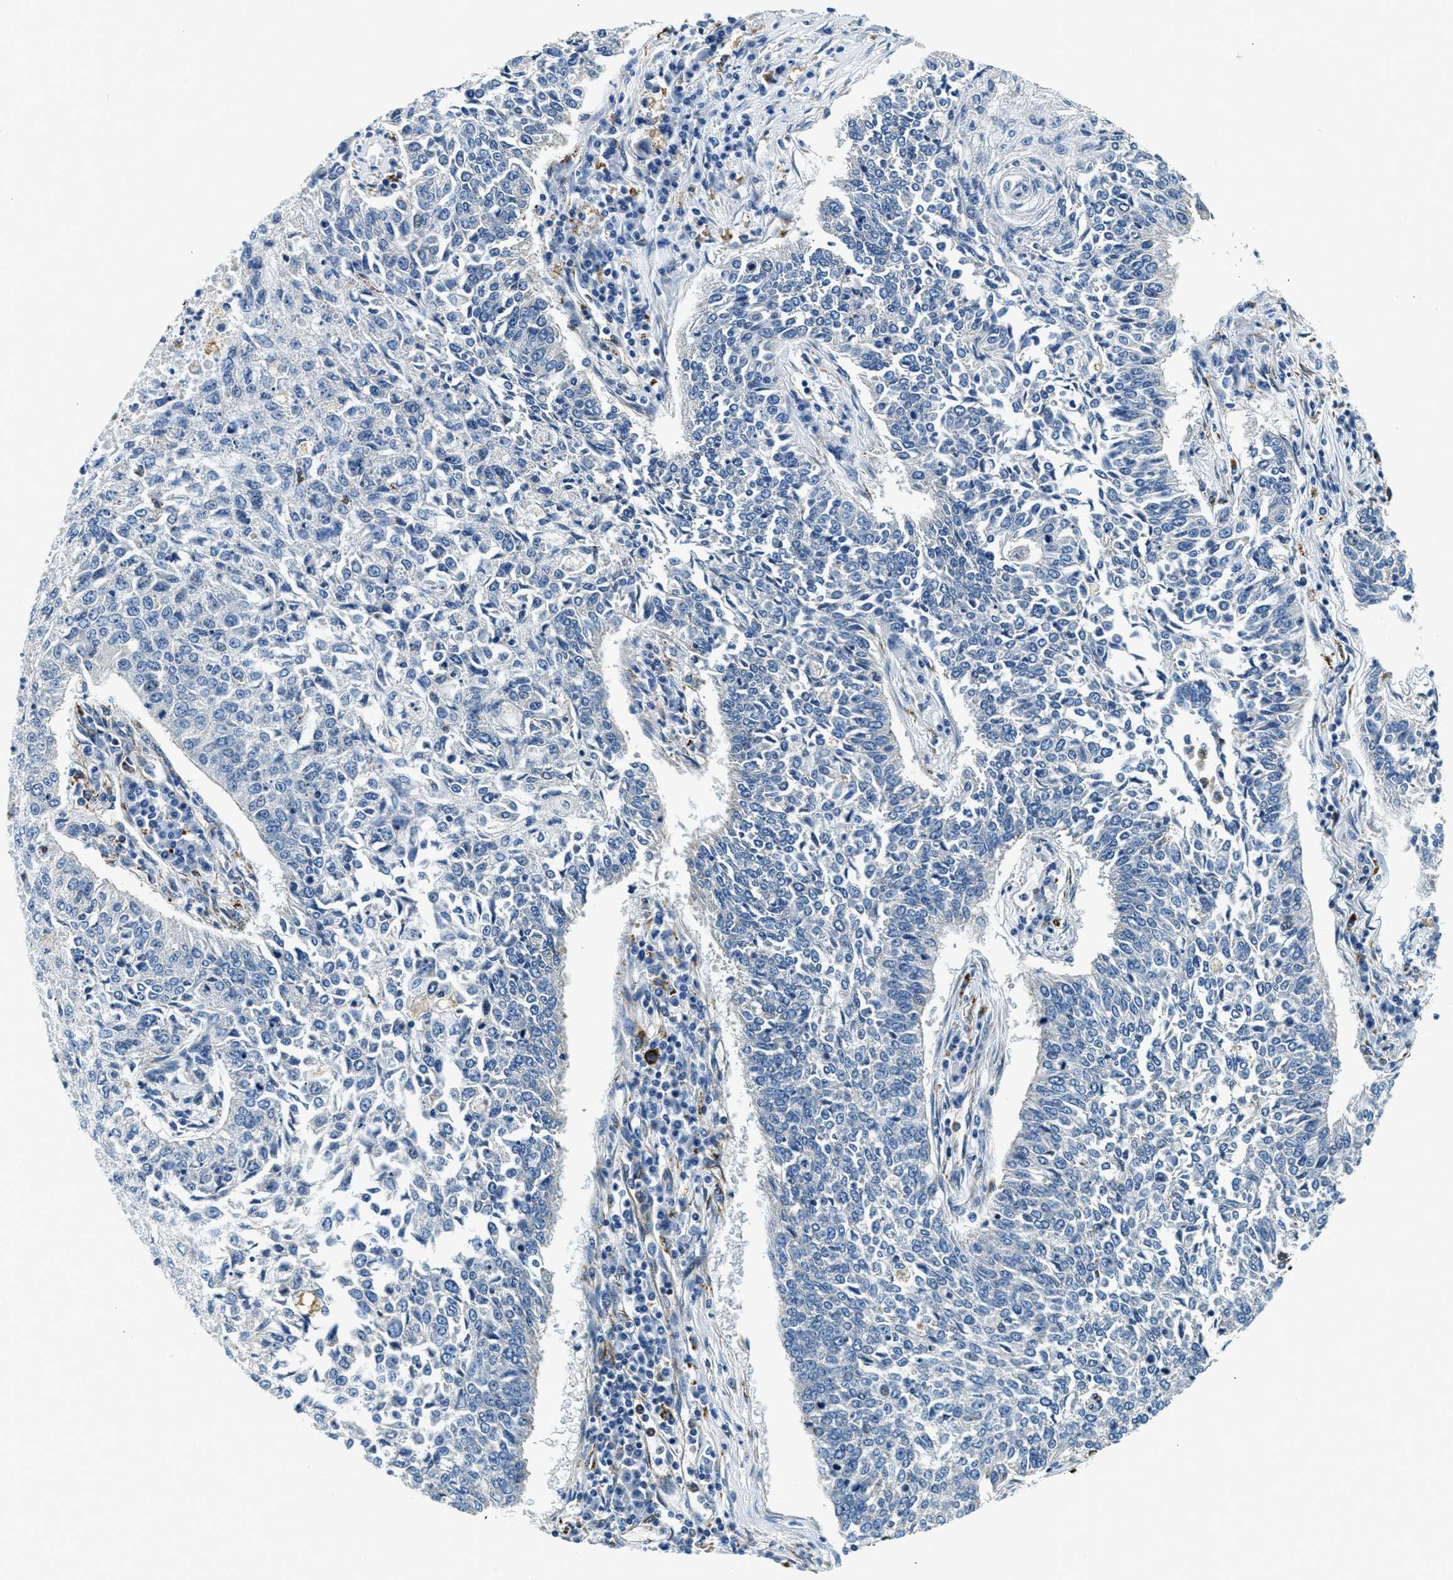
{"staining": {"intensity": "negative", "quantity": "none", "location": "none"}, "tissue": "lung cancer", "cell_type": "Tumor cells", "image_type": "cancer", "snomed": [{"axis": "morphology", "description": "Normal tissue, NOS"}, {"axis": "morphology", "description": "Squamous cell carcinoma, NOS"}, {"axis": "topography", "description": "Cartilage tissue"}, {"axis": "topography", "description": "Bronchus"}, {"axis": "topography", "description": "Lung"}], "caption": "High magnification brightfield microscopy of lung cancer (squamous cell carcinoma) stained with DAB (brown) and counterstained with hematoxylin (blue): tumor cells show no significant staining.", "gene": "GNS", "patient": {"sex": "female", "age": 49}}